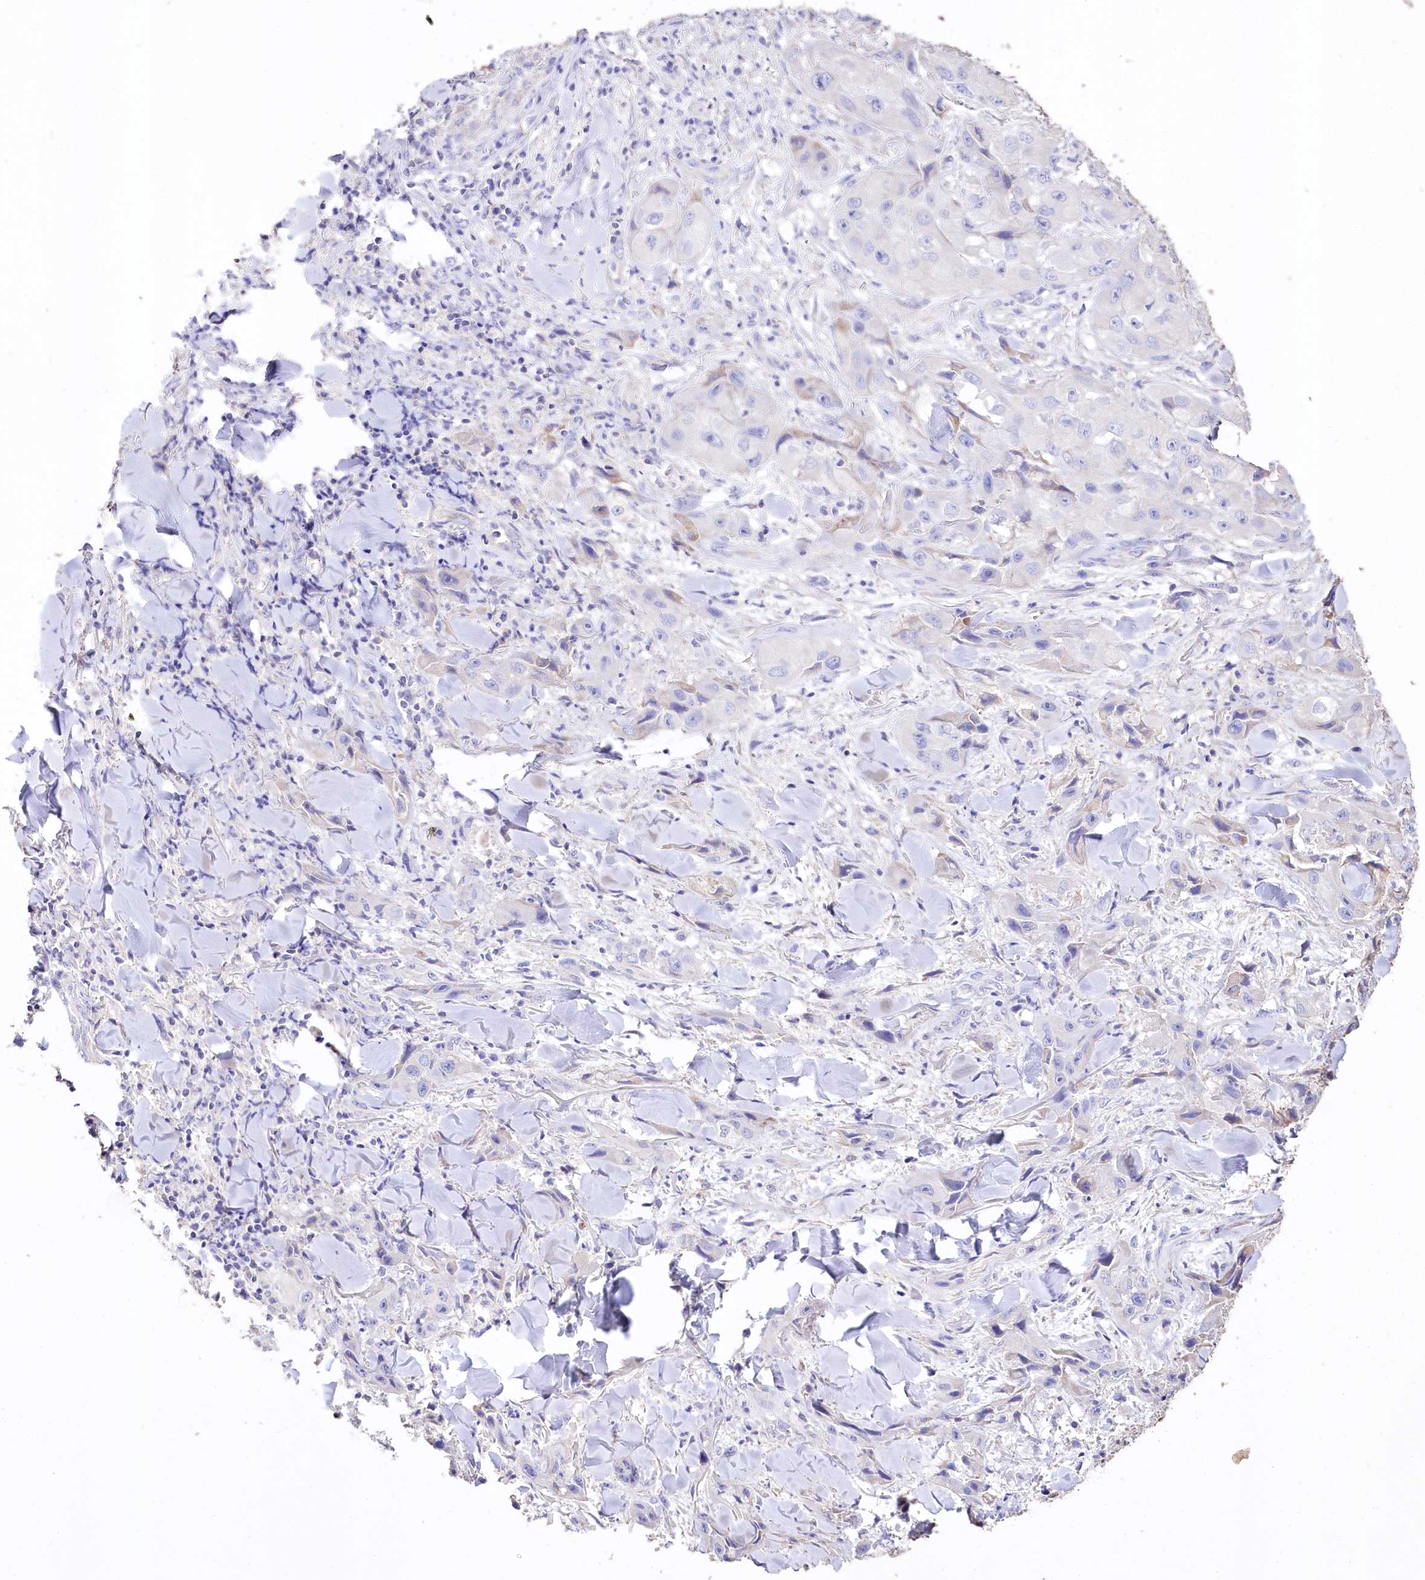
{"staining": {"intensity": "negative", "quantity": "none", "location": "none"}, "tissue": "skin cancer", "cell_type": "Tumor cells", "image_type": "cancer", "snomed": [{"axis": "morphology", "description": "Squamous cell carcinoma, NOS"}, {"axis": "topography", "description": "Skin"}, {"axis": "topography", "description": "Subcutis"}], "caption": "Tumor cells are negative for brown protein staining in skin cancer (squamous cell carcinoma).", "gene": "PTER", "patient": {"sex": "male", "age": 73}}